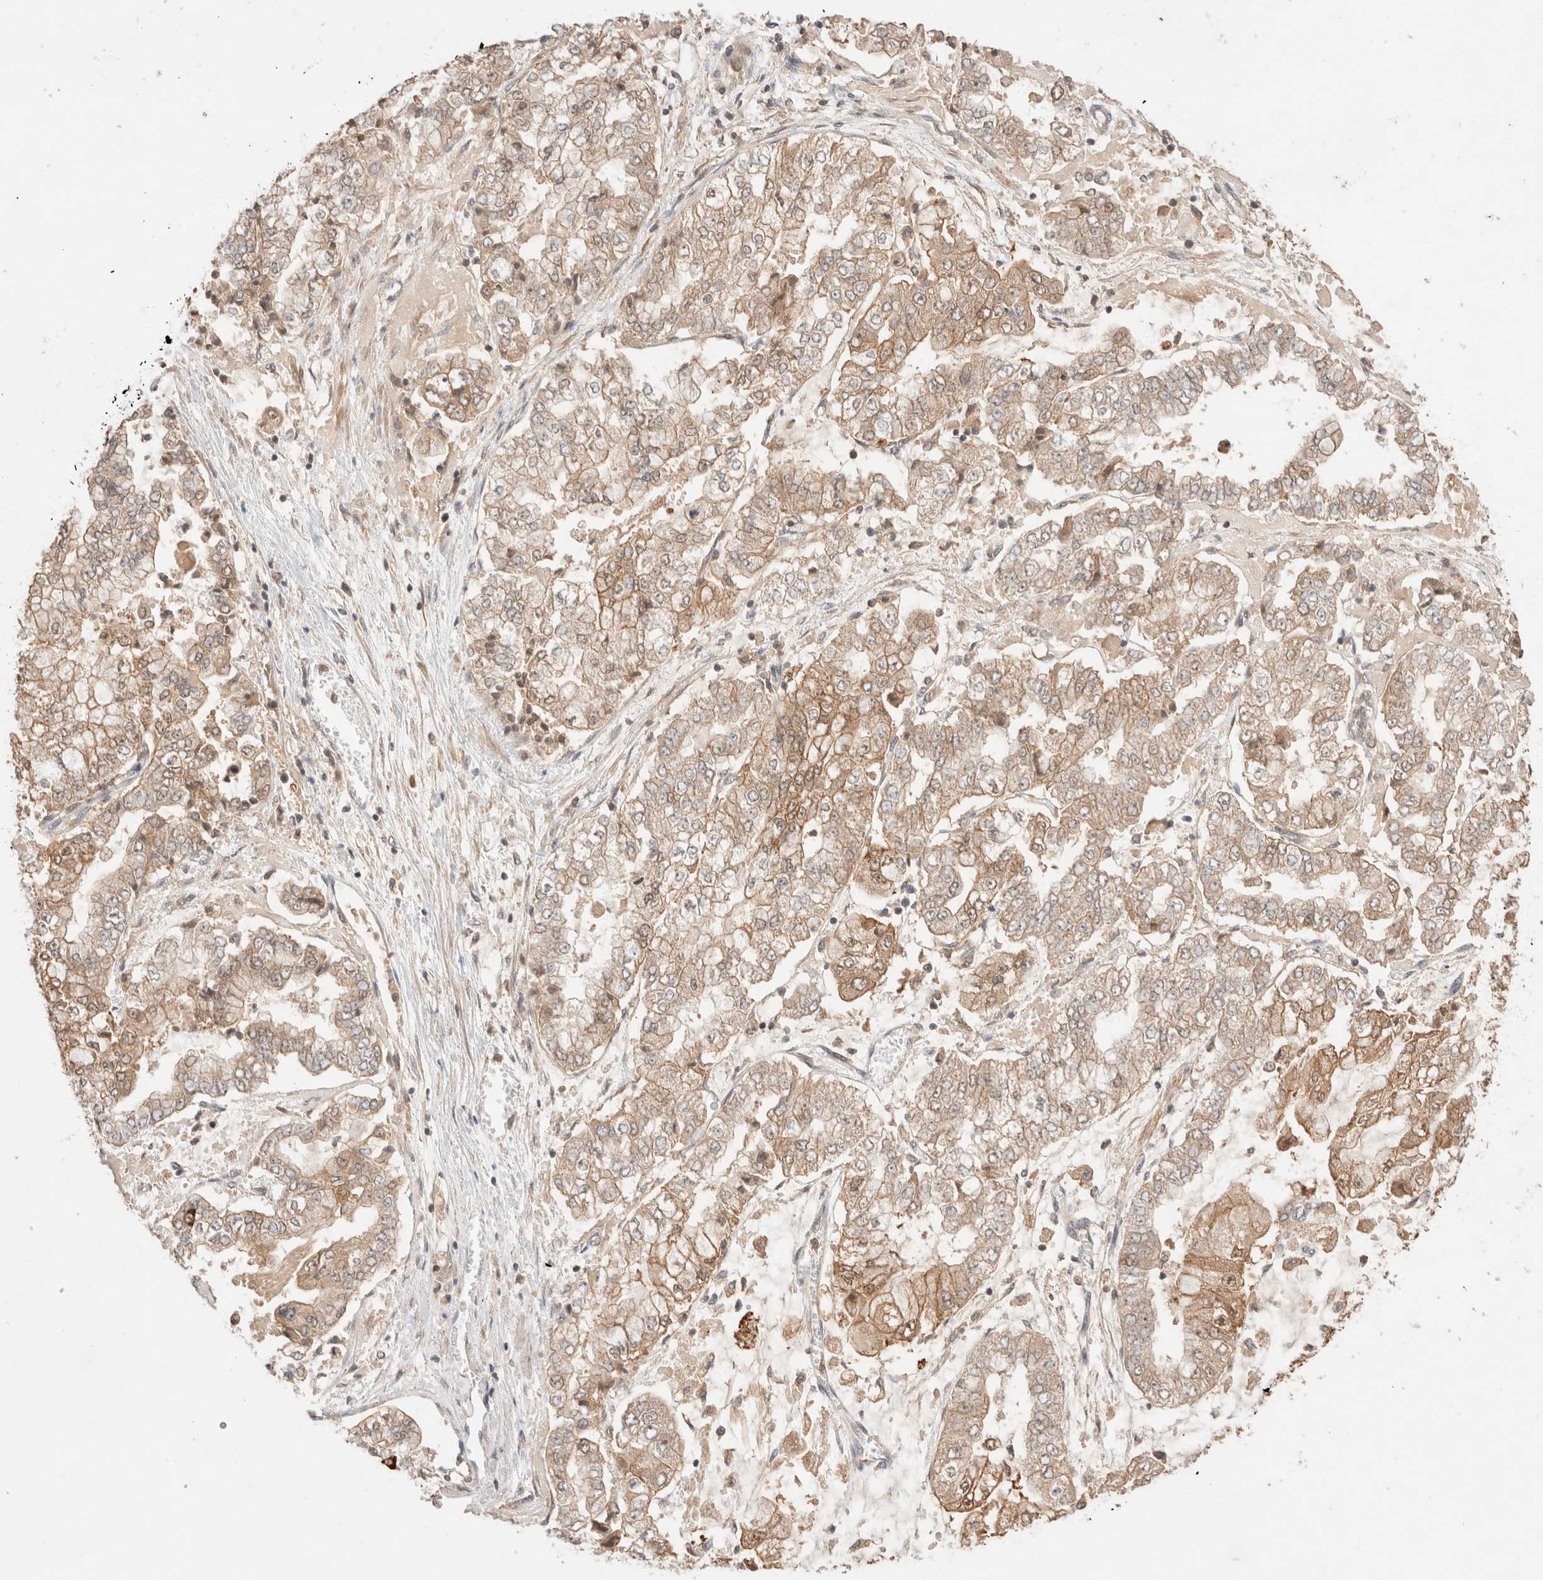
{"staining": {"intensity": "moderate", "quantity": ">75%", "location": "cytoplasmic/membranous"}, "tissue": "stomach cancer", "cell_type": "Tumor cells", "image_type": "cancer", "snomed": [{"axis": "morphology", "description": "Adenocarcinoma, NOS"}, {"axis": "topography", "description": "Stomach"}], "caption": "Protein analysis of stomach cancer (adenocarcinoma) tissue demonstrates moderate cytoplasmic/membranous staining in approximately >75% of tumor cells.", "gene": "CARNMT1", "patient": {"sex": "male", "age": 76}}